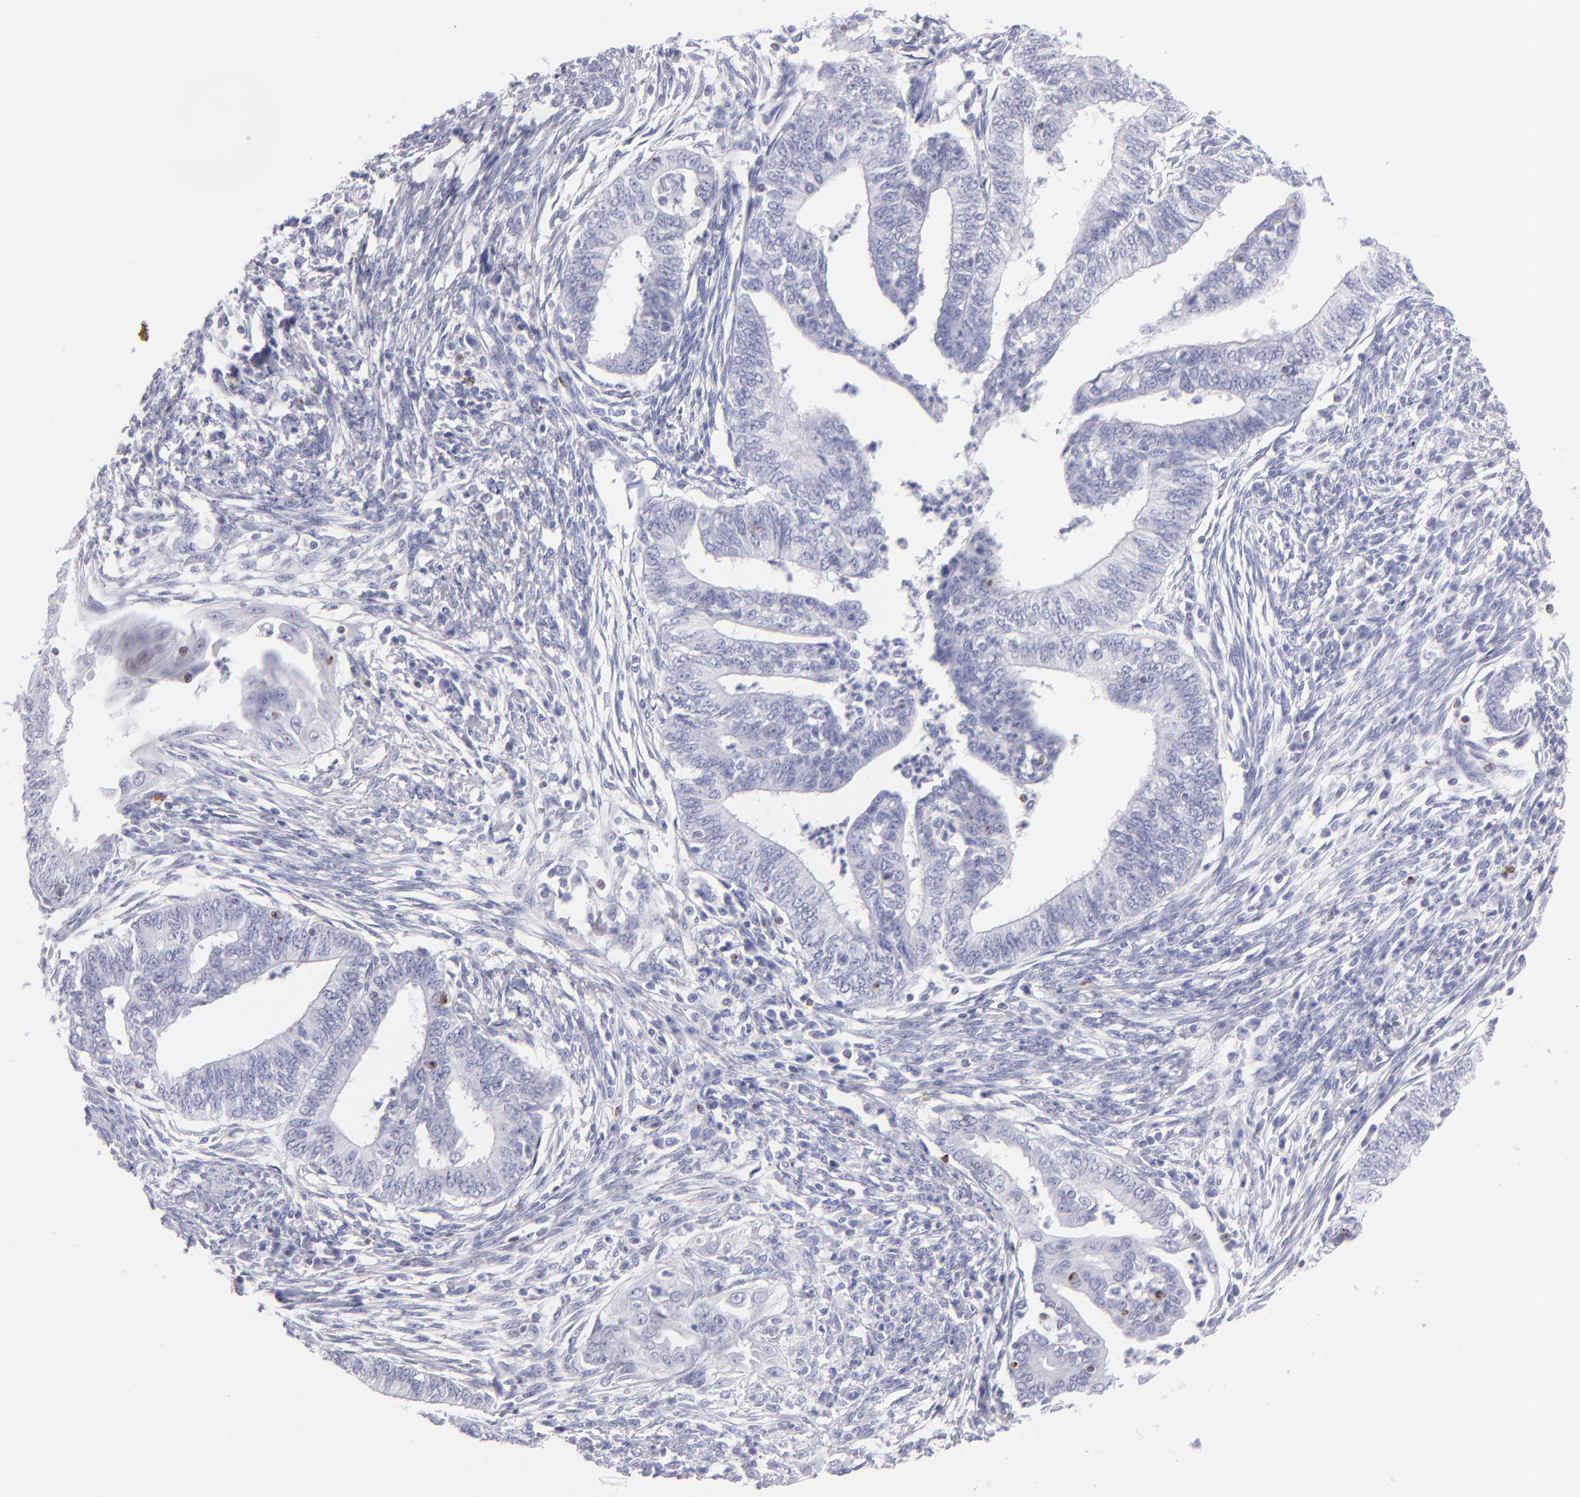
{"staining": {"intensity": "negative", "quantity": "none", "location": "none"}, "tissue": "endometrial cancer", "cell_type": "Tumor cells", "image_type": "cancer", "snomed": [{"axis": "morphology", "description": "Adenocarcinoma, NOS"}, {"axis": "topography", "description": "Endometrium"}], "caption": "Endometrial cancer (adenocarcinoma) was stained to show a protein in brown. There is no significant expression in tumor cells.", "gene": "PRF1", "patient": {"sex": "female", "age": 66}}